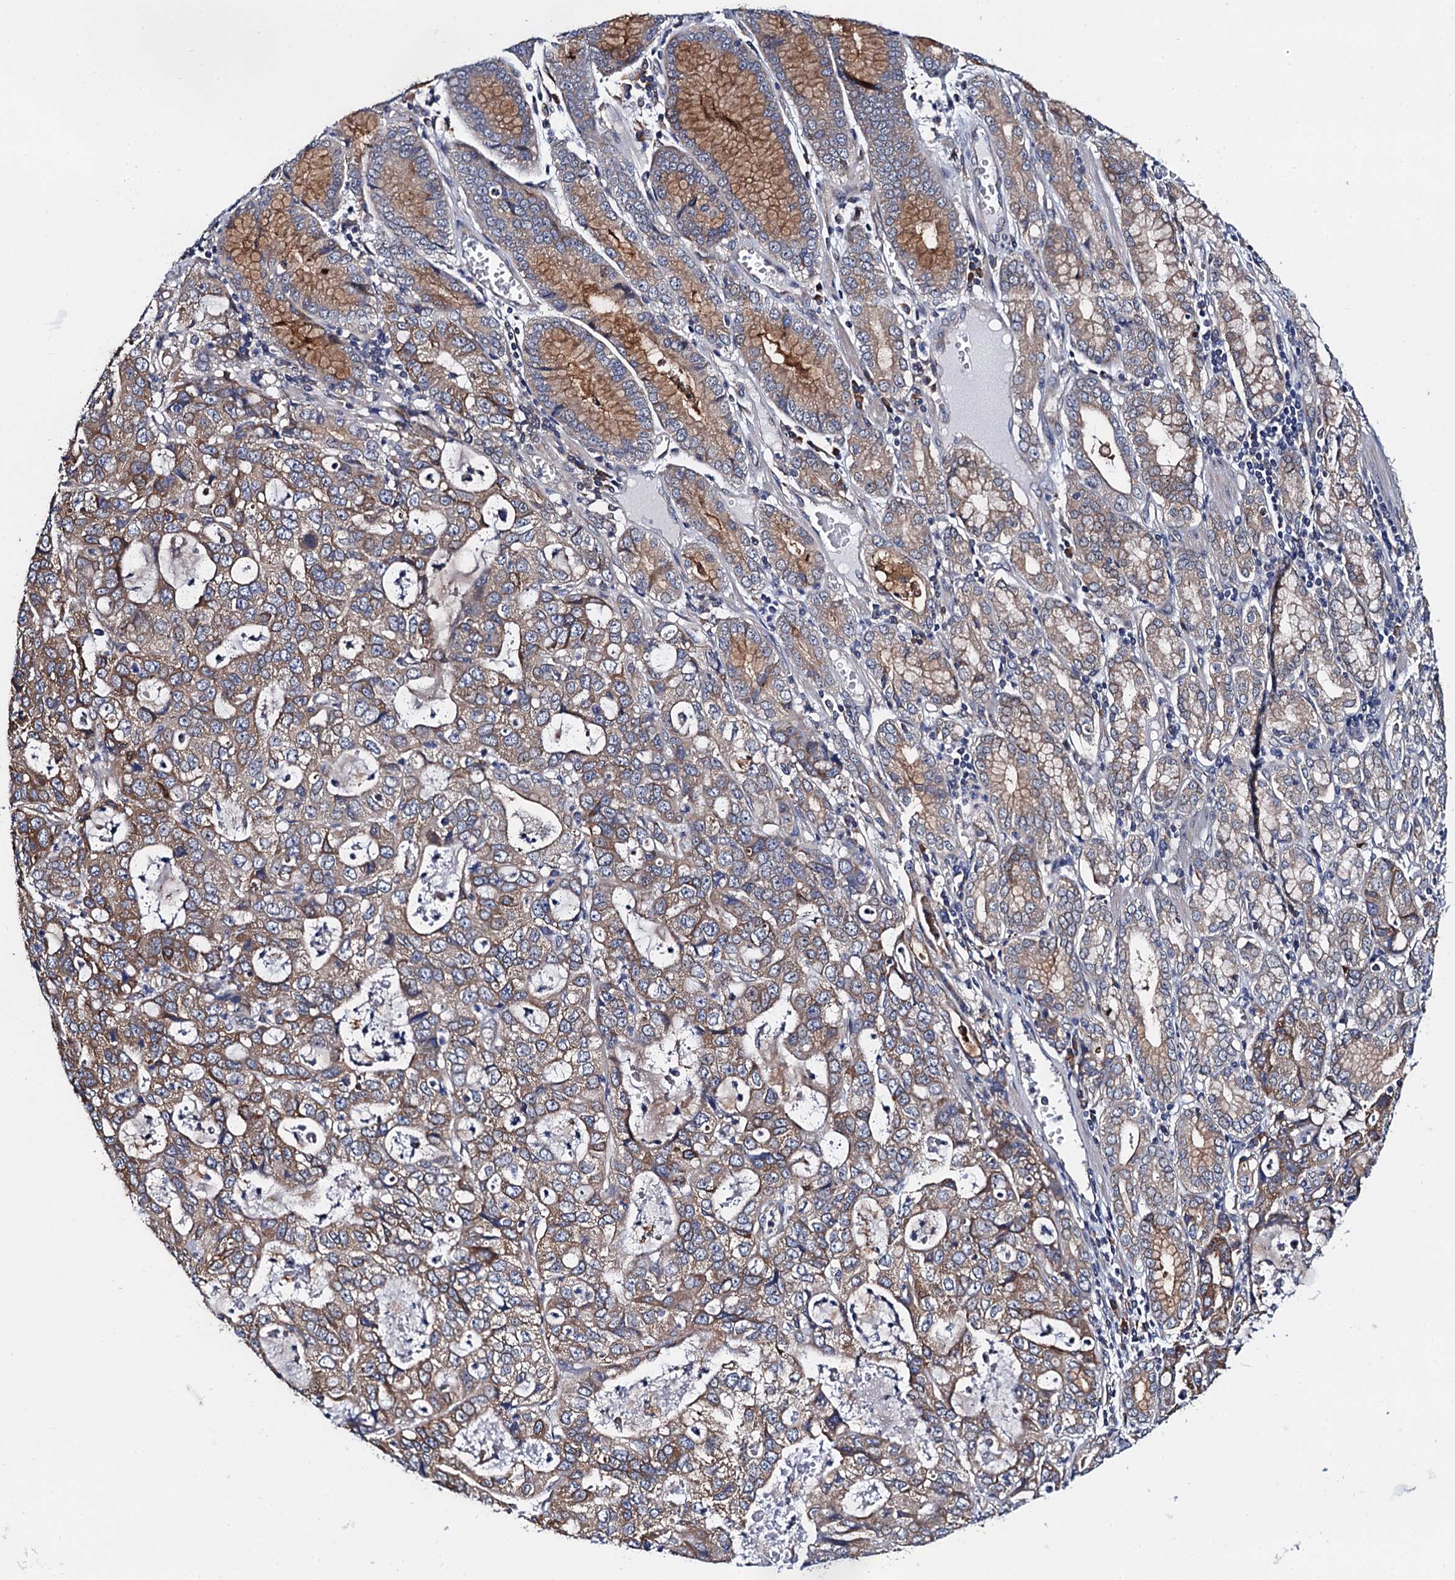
{"staining": {"intensity": "weak", "quantity": ">75%", "location": "cytoplasmic/membranous"}, "tissue": "stomach cancer", "cell_type": "Tumor cells", "image_type": "cancer", "snomed": [{"axis": "morphology", "description": "Adenocarcinoma, NOS"}, {"axis": "topography", "description": "Stomach, upper"}], "caption": "Protein positivity by immunohistochemistry (IHC) displays weak cytoplasmic/membranous staining in approximately >75% of tumor cells in stomach cancer (adenocarcinoma).", "gene": "PGLS", "patient": {"sex": "female", "age": 52}}